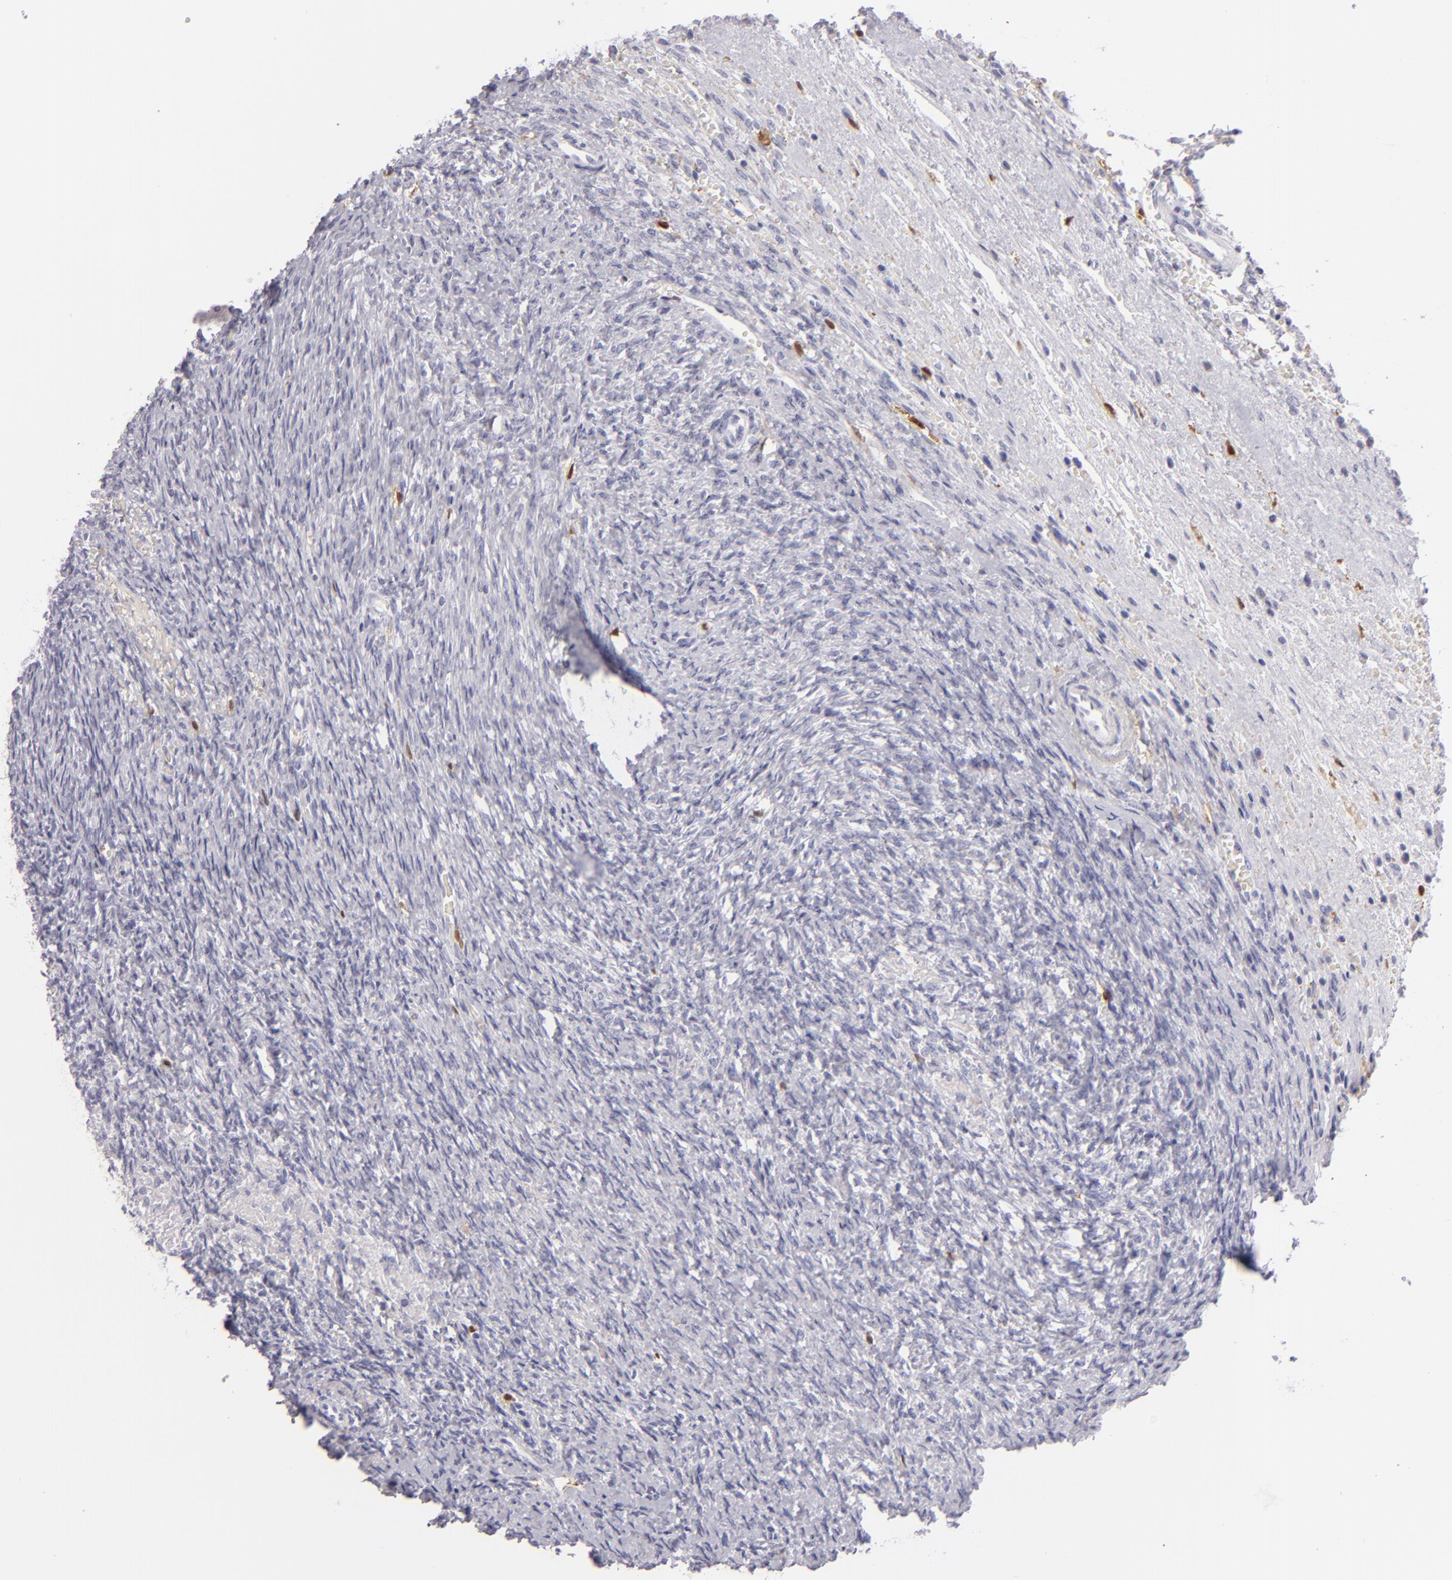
{"staining": {"intensity": "negative", "quantity": "none", "location": "none"}, "tissue": "ovary", "cell_type": "Follicle cells", "image_type": "normal", "snomed": [{"axis": "morphology", "description": "Normal tissue, NOS"}, {"axis": "topography", "description": "Ovary"}], "caption": "An IHC photomicrograph of normal ovary is shown. There is no staining in follicle cells of ovary. (Stains: DAB immunohistochemistry with hematoxylin counter stain, Microscopy: brightfield microscopy at high magnification).", "gene": "F13A1", "patient": {"sex": "female", "age": 56}}